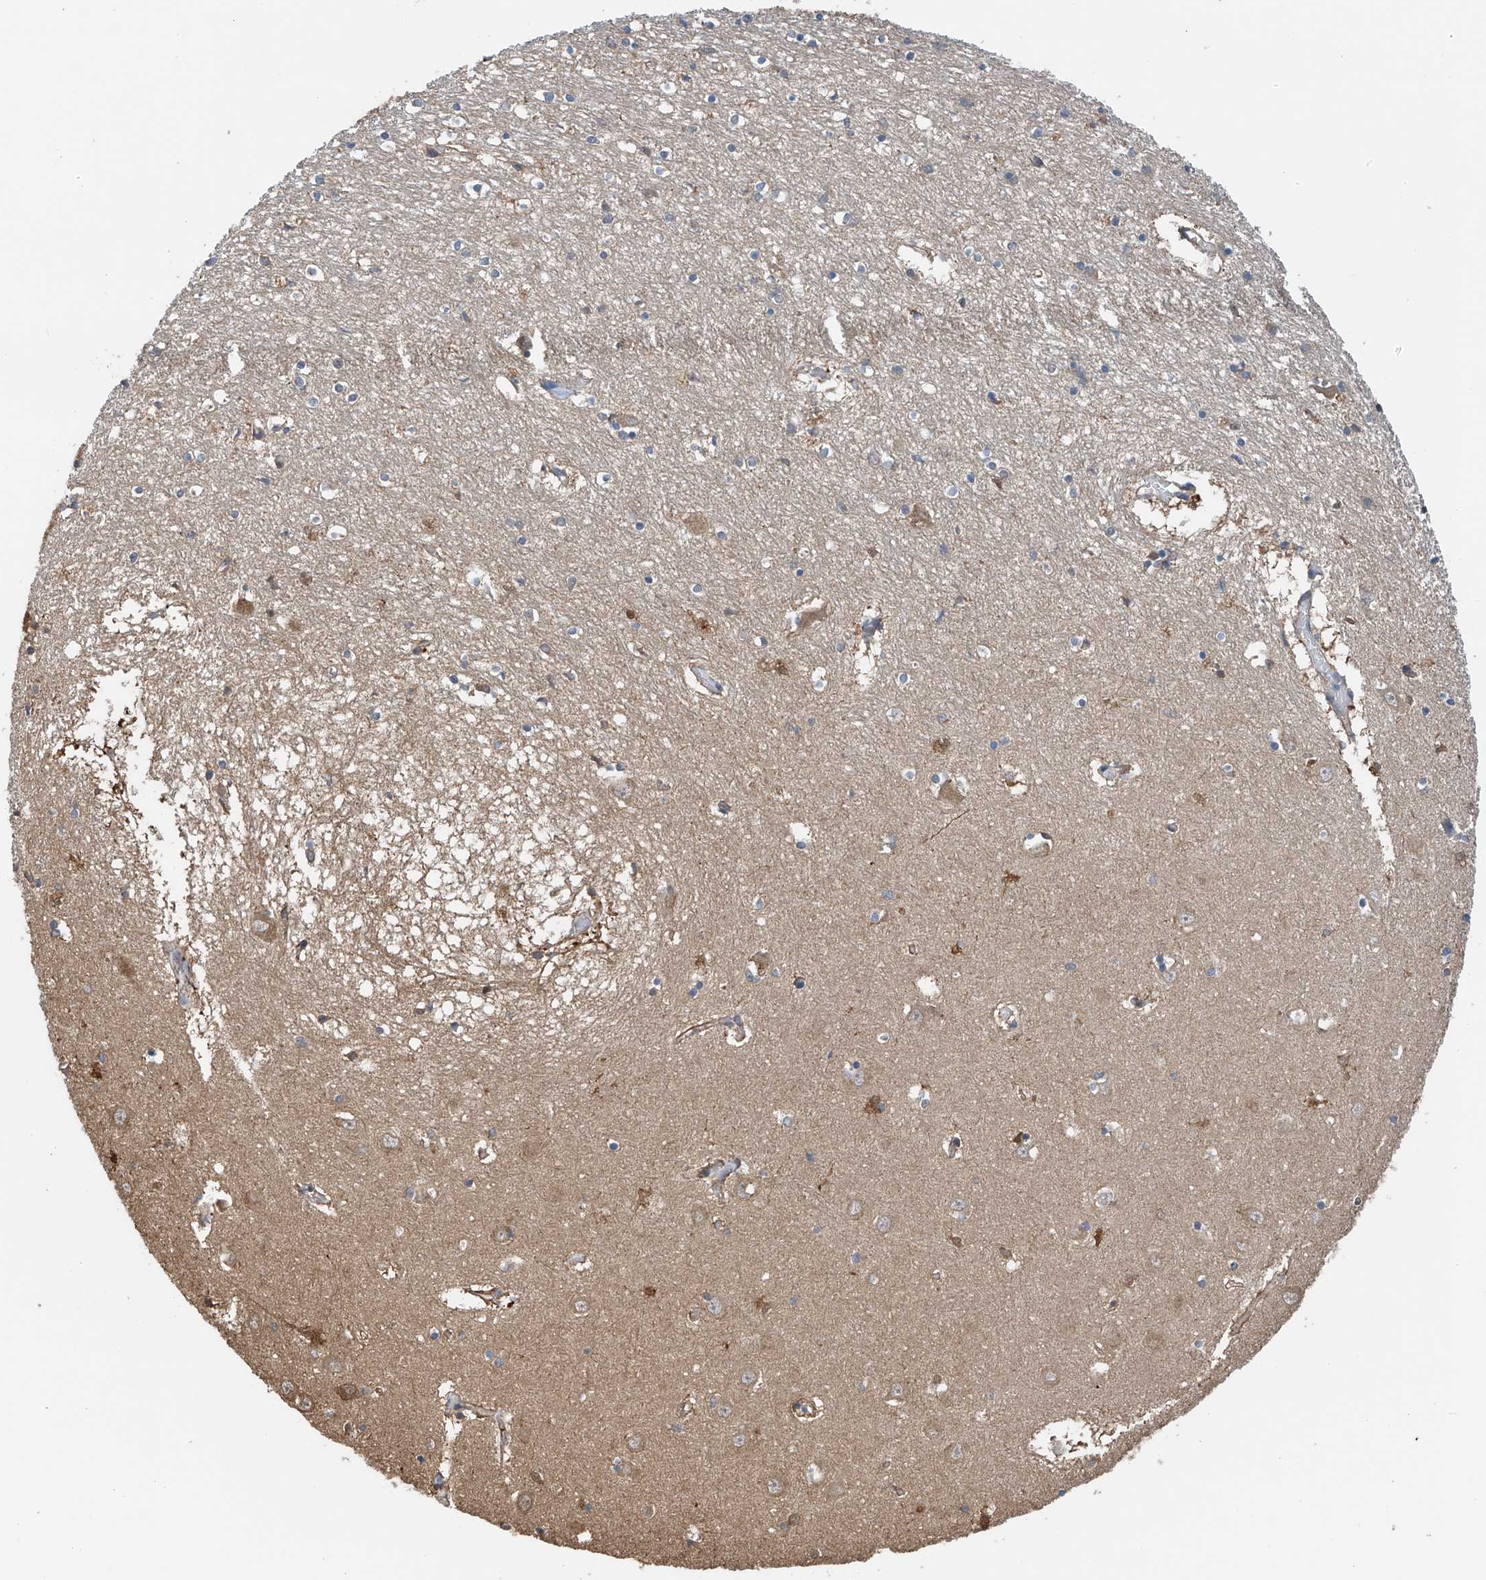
{"staining": {"intensity": "weak", "quantity": "<25%", "location": "cytoplasmic/membranous"}, "tissue": "hippocampus", "cell_type": "Glial cells", "image_type": "normal", "snomed": [{"axis": "morphology", "description": "Normal tissue, NOS"}, {"axis": "topography", "description": "Hippocampus"}], "caption": "Immunohistochemistry of unremarkable human hippocampus demonstrates no expression in glial cells.", "gene": "PMM1", "patient": {"sex": "male", "age": 70}}